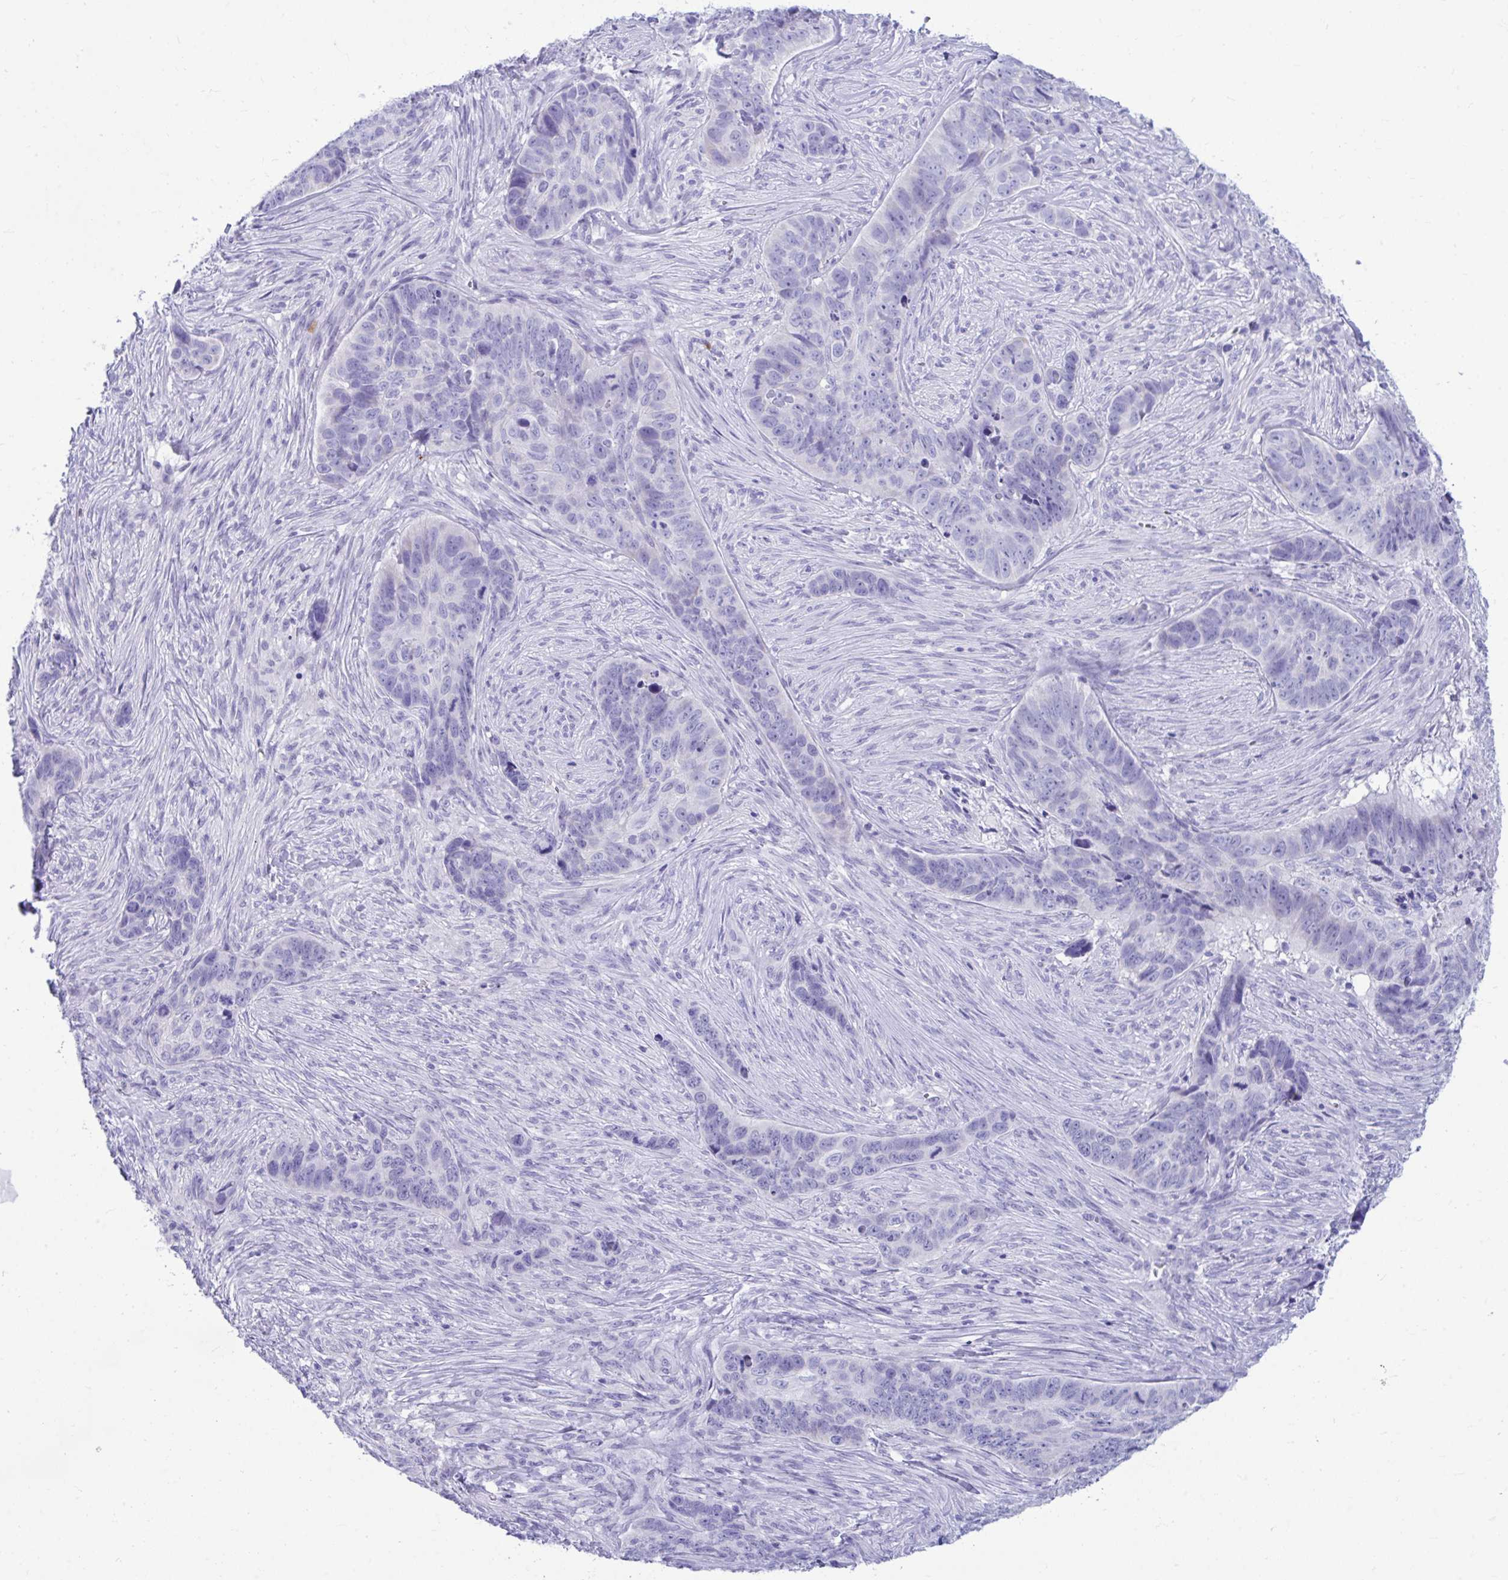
{"staining": {"intensity": "negative", "quantity": "none", "location": "none"}, "tissue": "skin cancer", "cell_type": "Tumor cells", "image_type": "cancer", "snomed": [{"axis": "morphology", "description": "Basal cell carcinoma"}, {"axis": "topography", "description": "Skin"}], "caption": "The immunohistochemistry (IHC) photomicrograph has no significant staining in tumor cells of skin basal cell carcinoma tissue.", "gene": "SHISA8", "patient": {"sex": "female", "age": 82}}